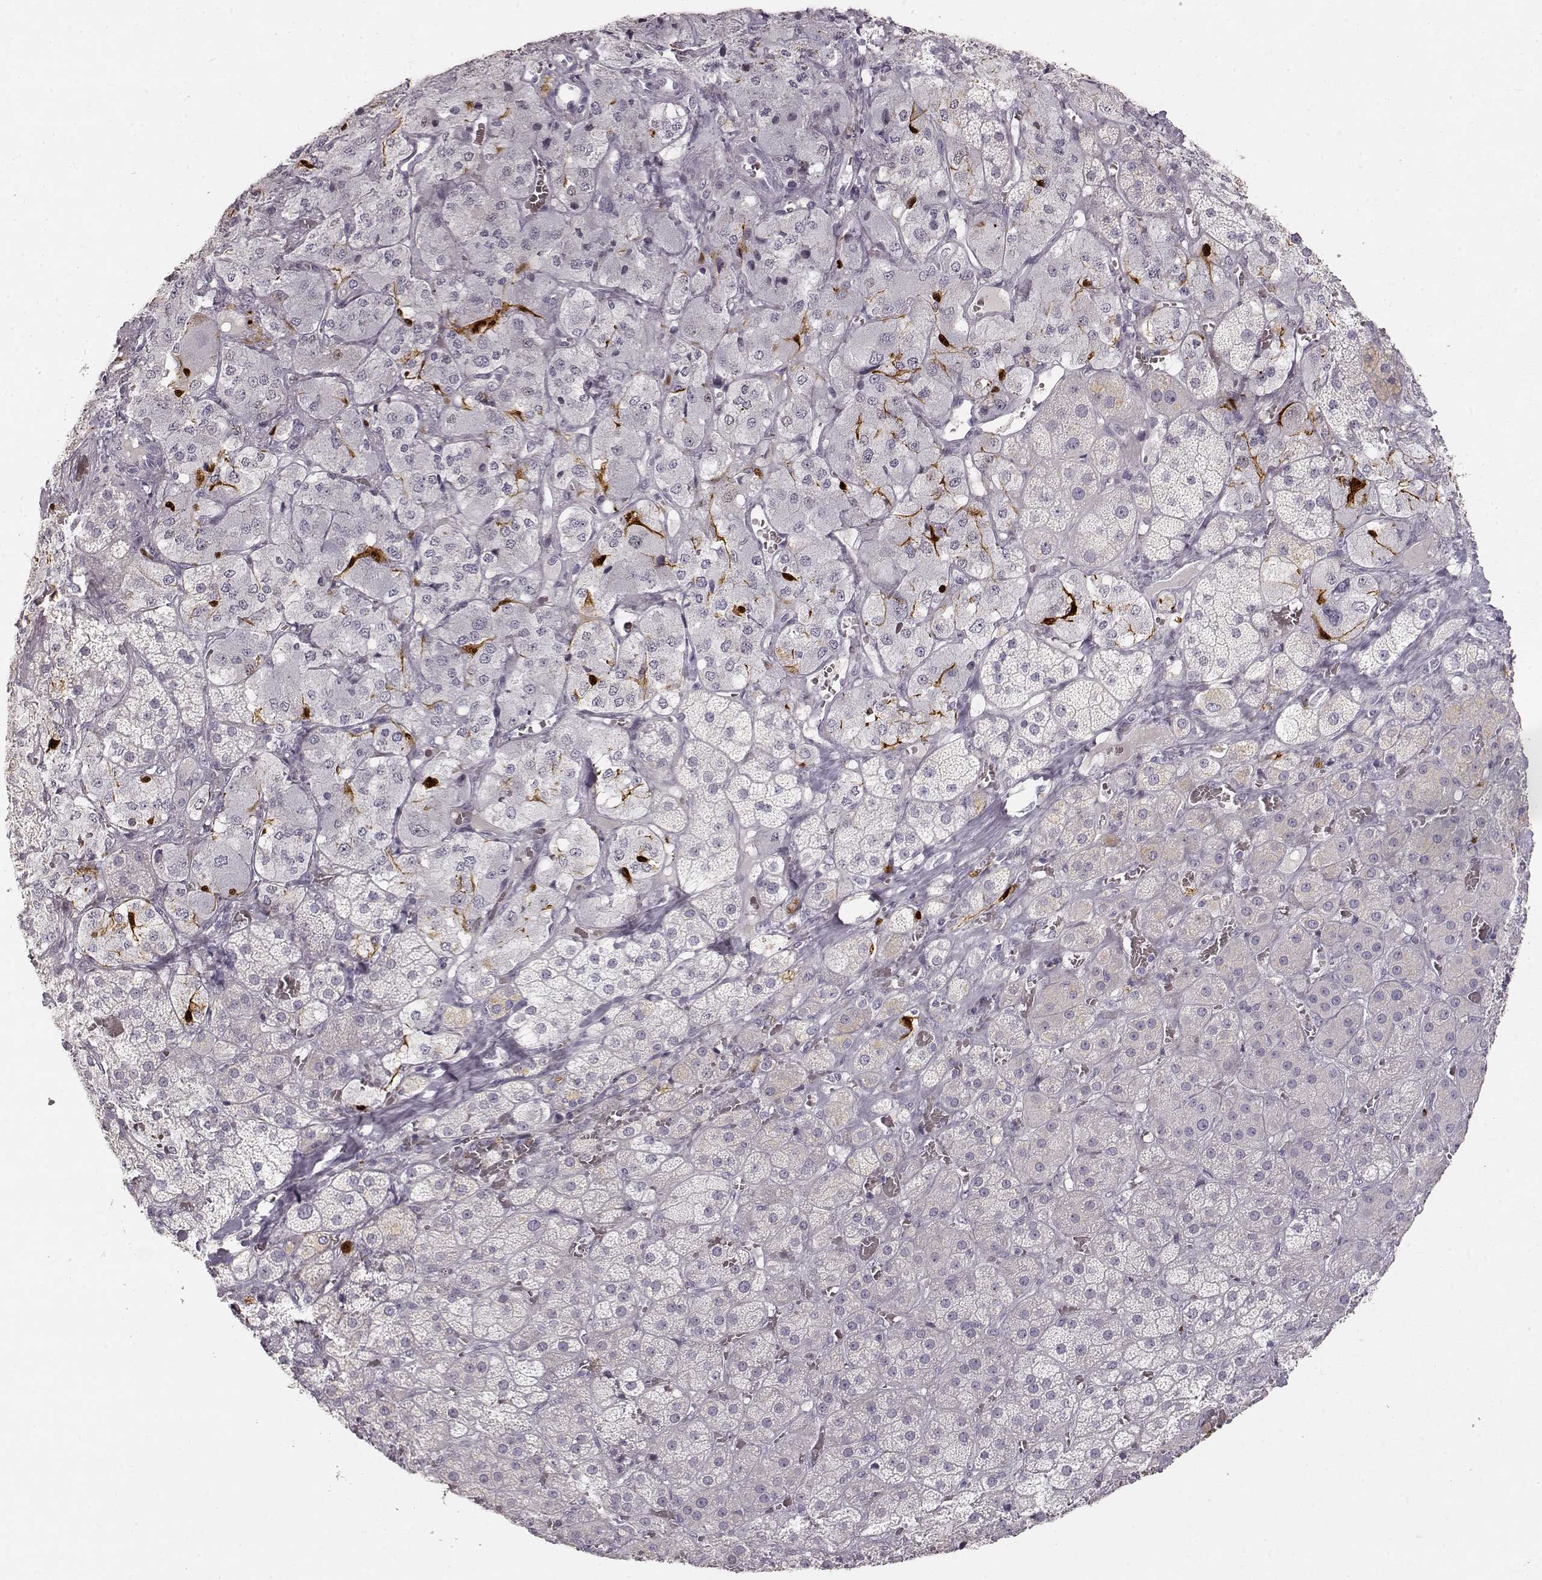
{"staining": {"intensity": "negative", "quantity": "none", "location": "none"}, "tissue": "adrenal gland", "cell_type": "Glandular cells", "image_type": "normal", "snomed": [{"axis": "morphology", "description": "Normal tissue, NOS"}, {"axis": "topography", "description": "Adrenal gland"}], "caption": "Immunohistochemistry (IHC) of benign human adrenal gland reveals no positivity in glandular cells.", "gene": "S100B", "patient": {"sex": "male", "age": 57}}